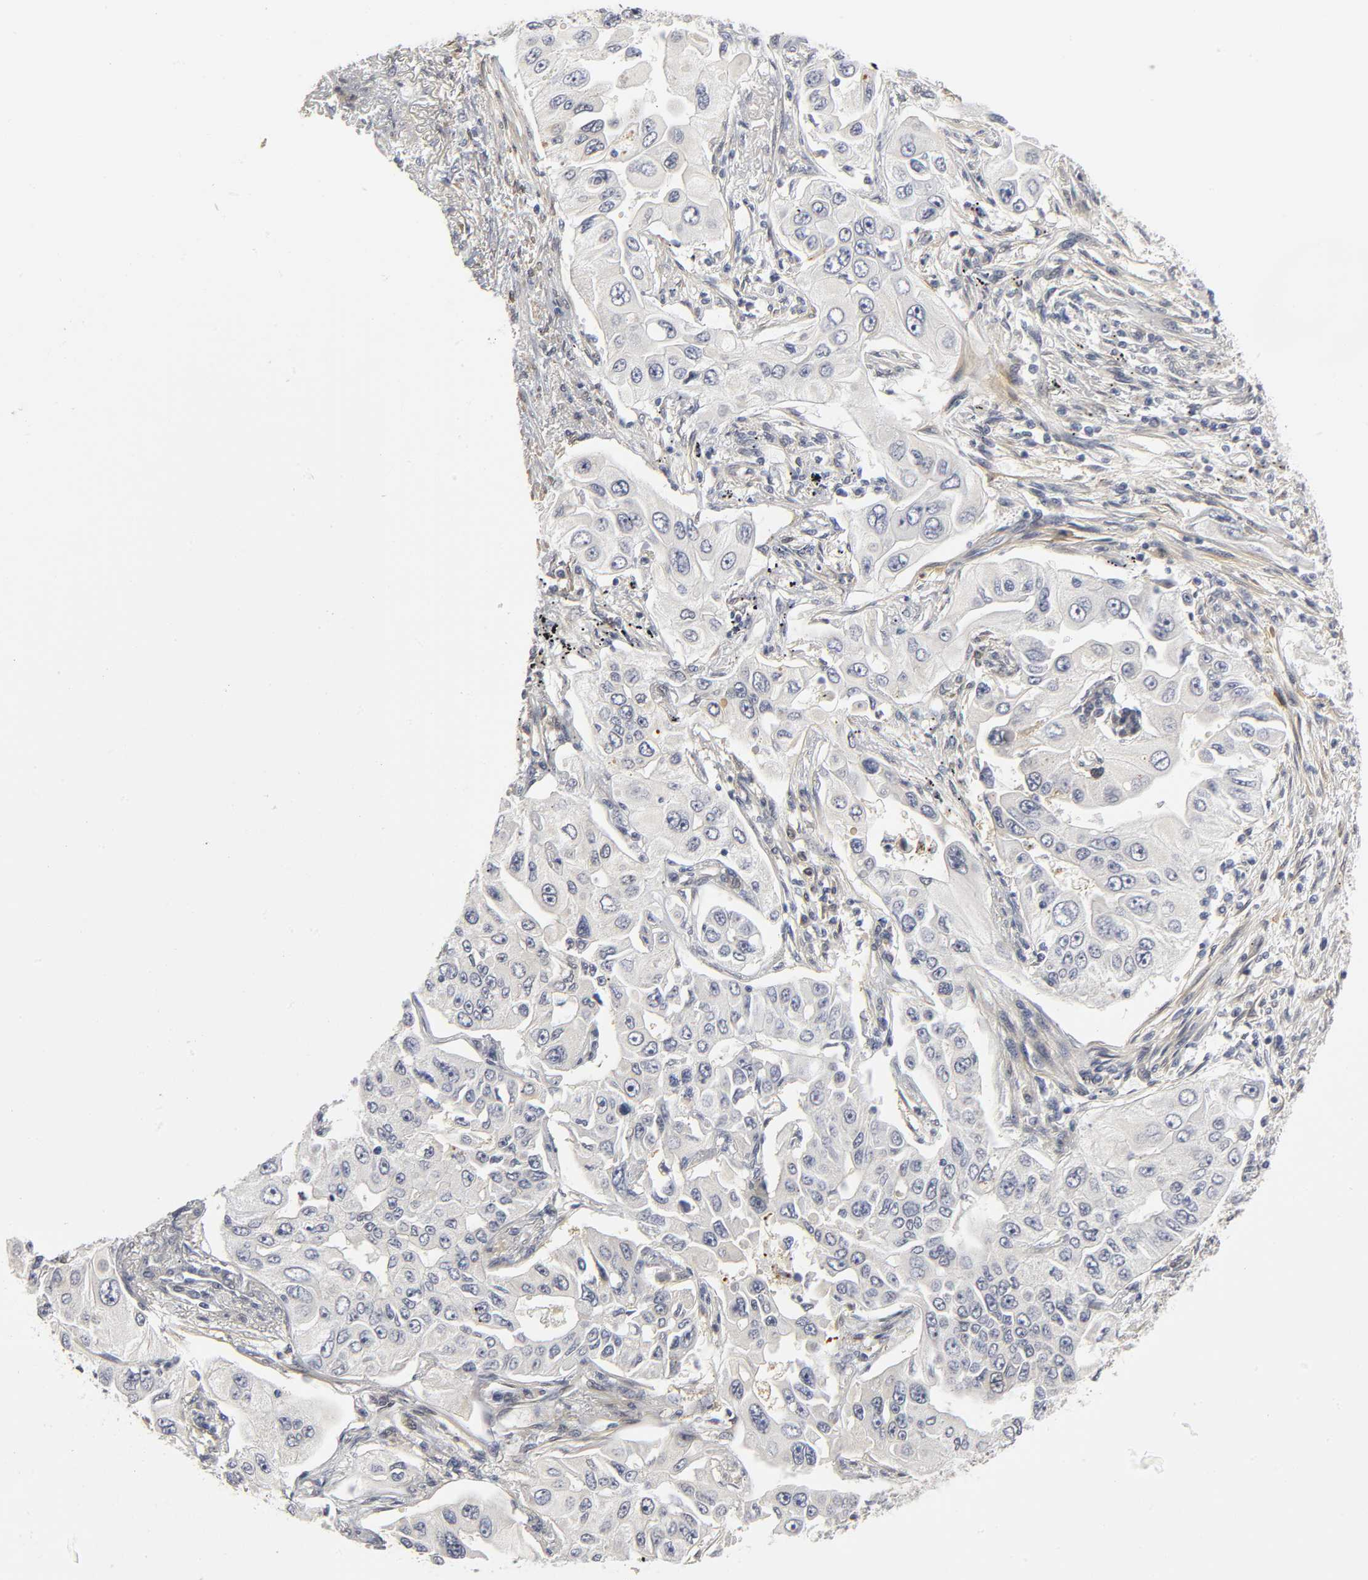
{"staining": {"intensity": "weak", "quantity": "<25%", "location": "cytoplasmic/membranous,nuclear"}, "tissue": "lung cancer", "cell_type": "Tumor cells", "image_type": "cancer", "snomed": [{"axis": "morphology", "description": "Adenocarcinoma, NOS"}, {"axis": "topography", "description": "Lung"}], "caption": "This is an IHC image of lung adenocarcinoma. There is no expression in tumor cells.", "gene": "PDLIM3", "patient": {"sex": "male", "age": 84}}